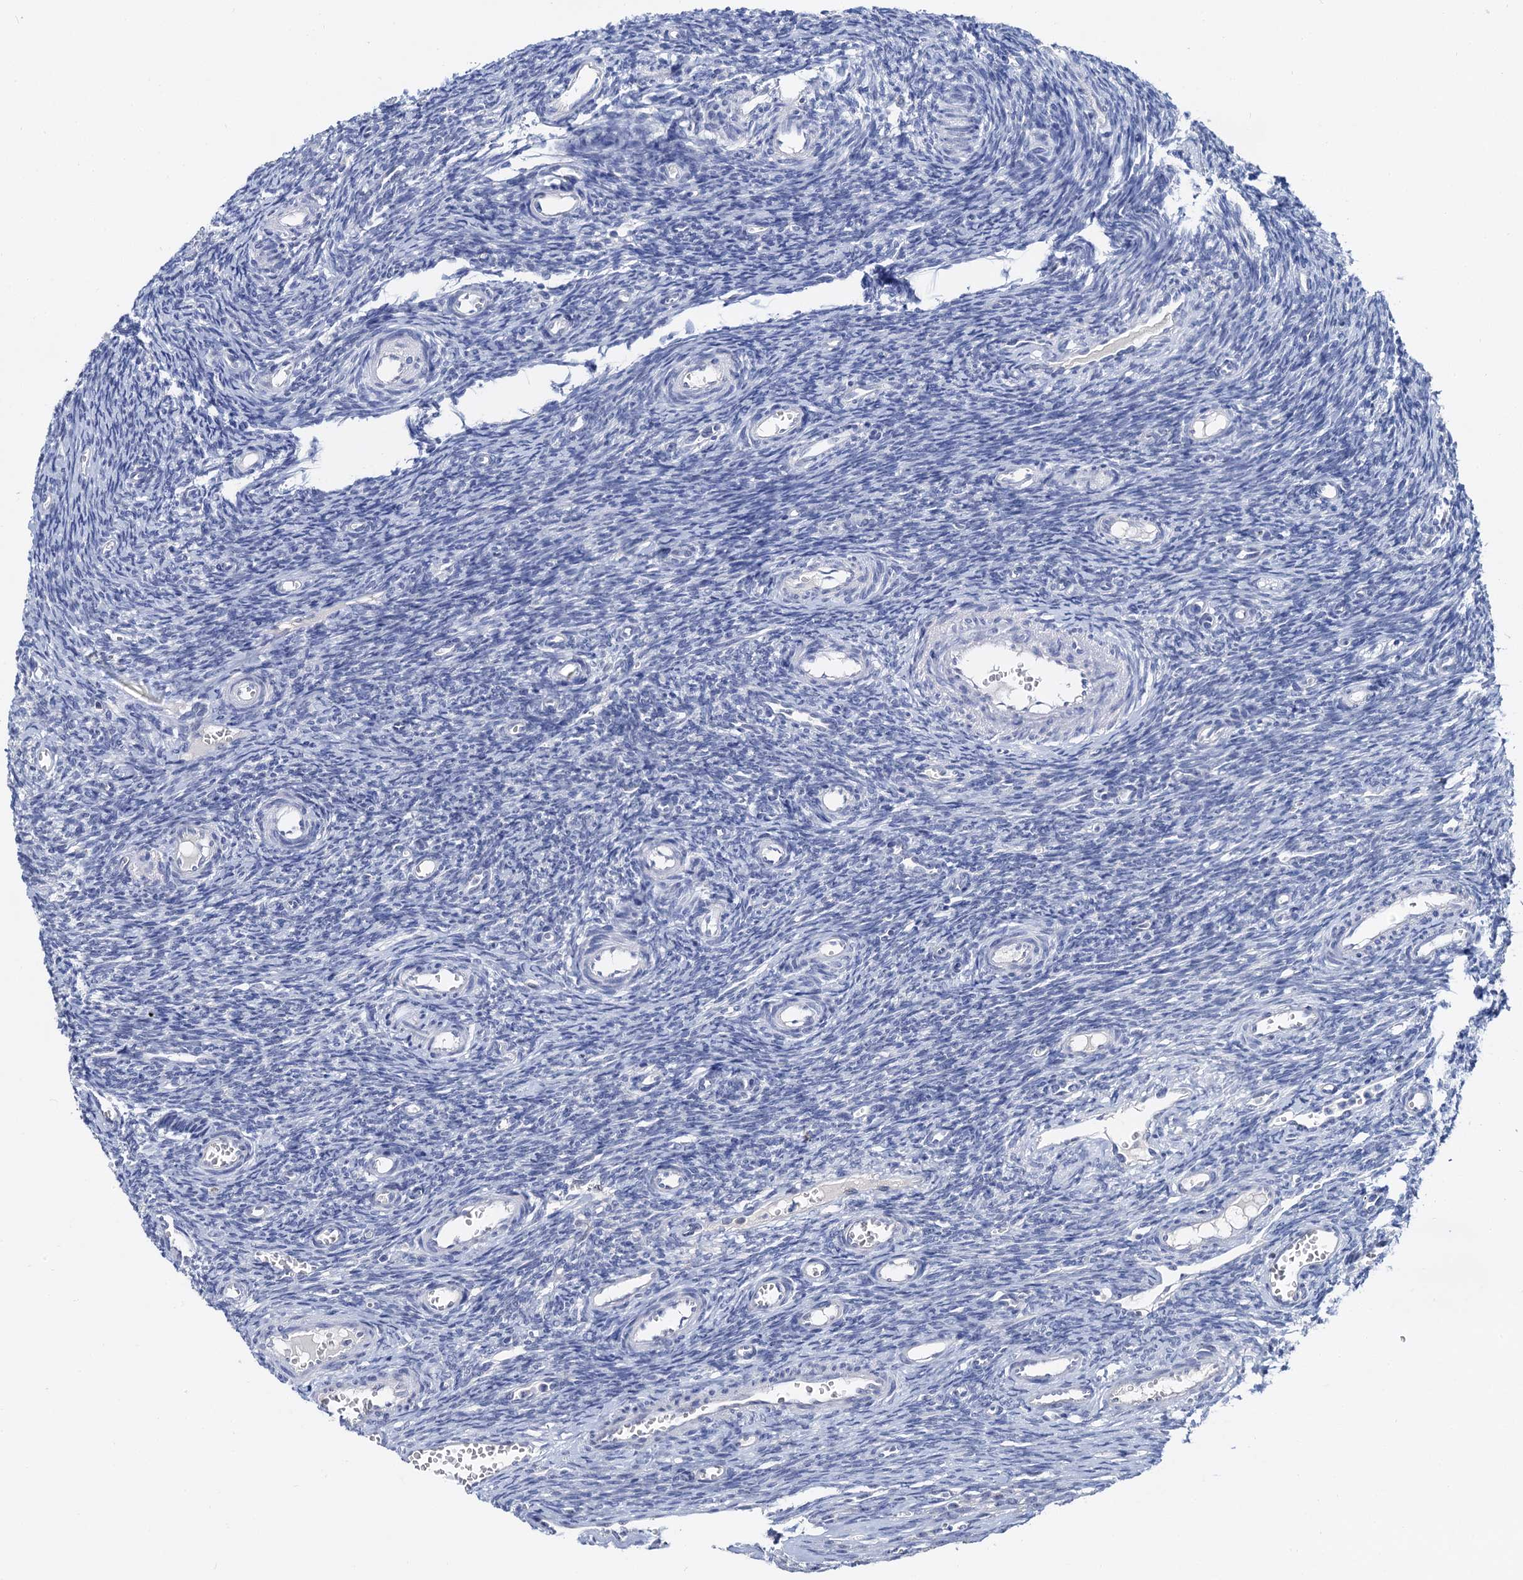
{"staining": {"intensity": "negative", "quantity": "none", "location": "none"}, "tissue": "ovary", "cell_type": "Ovarian stroma cells", "image_type": "normal", "snomed": [{"axis": "morphology", "description": "Normal tissue, NOS"}, {"axis": "topography", "description": "Ovary"}], "caption": "Ovarian stroma cells are negative for protein expression in benign human ovary. Brightfield microscopy of immunohistochemistry (IHC) stained with DAB (3,3'-diaminobenzidine) (brown) and hematoxylin (blue), captured at high magnification.", "gene": "NOP2", "patient": {"sex": "female", "age": 39}}